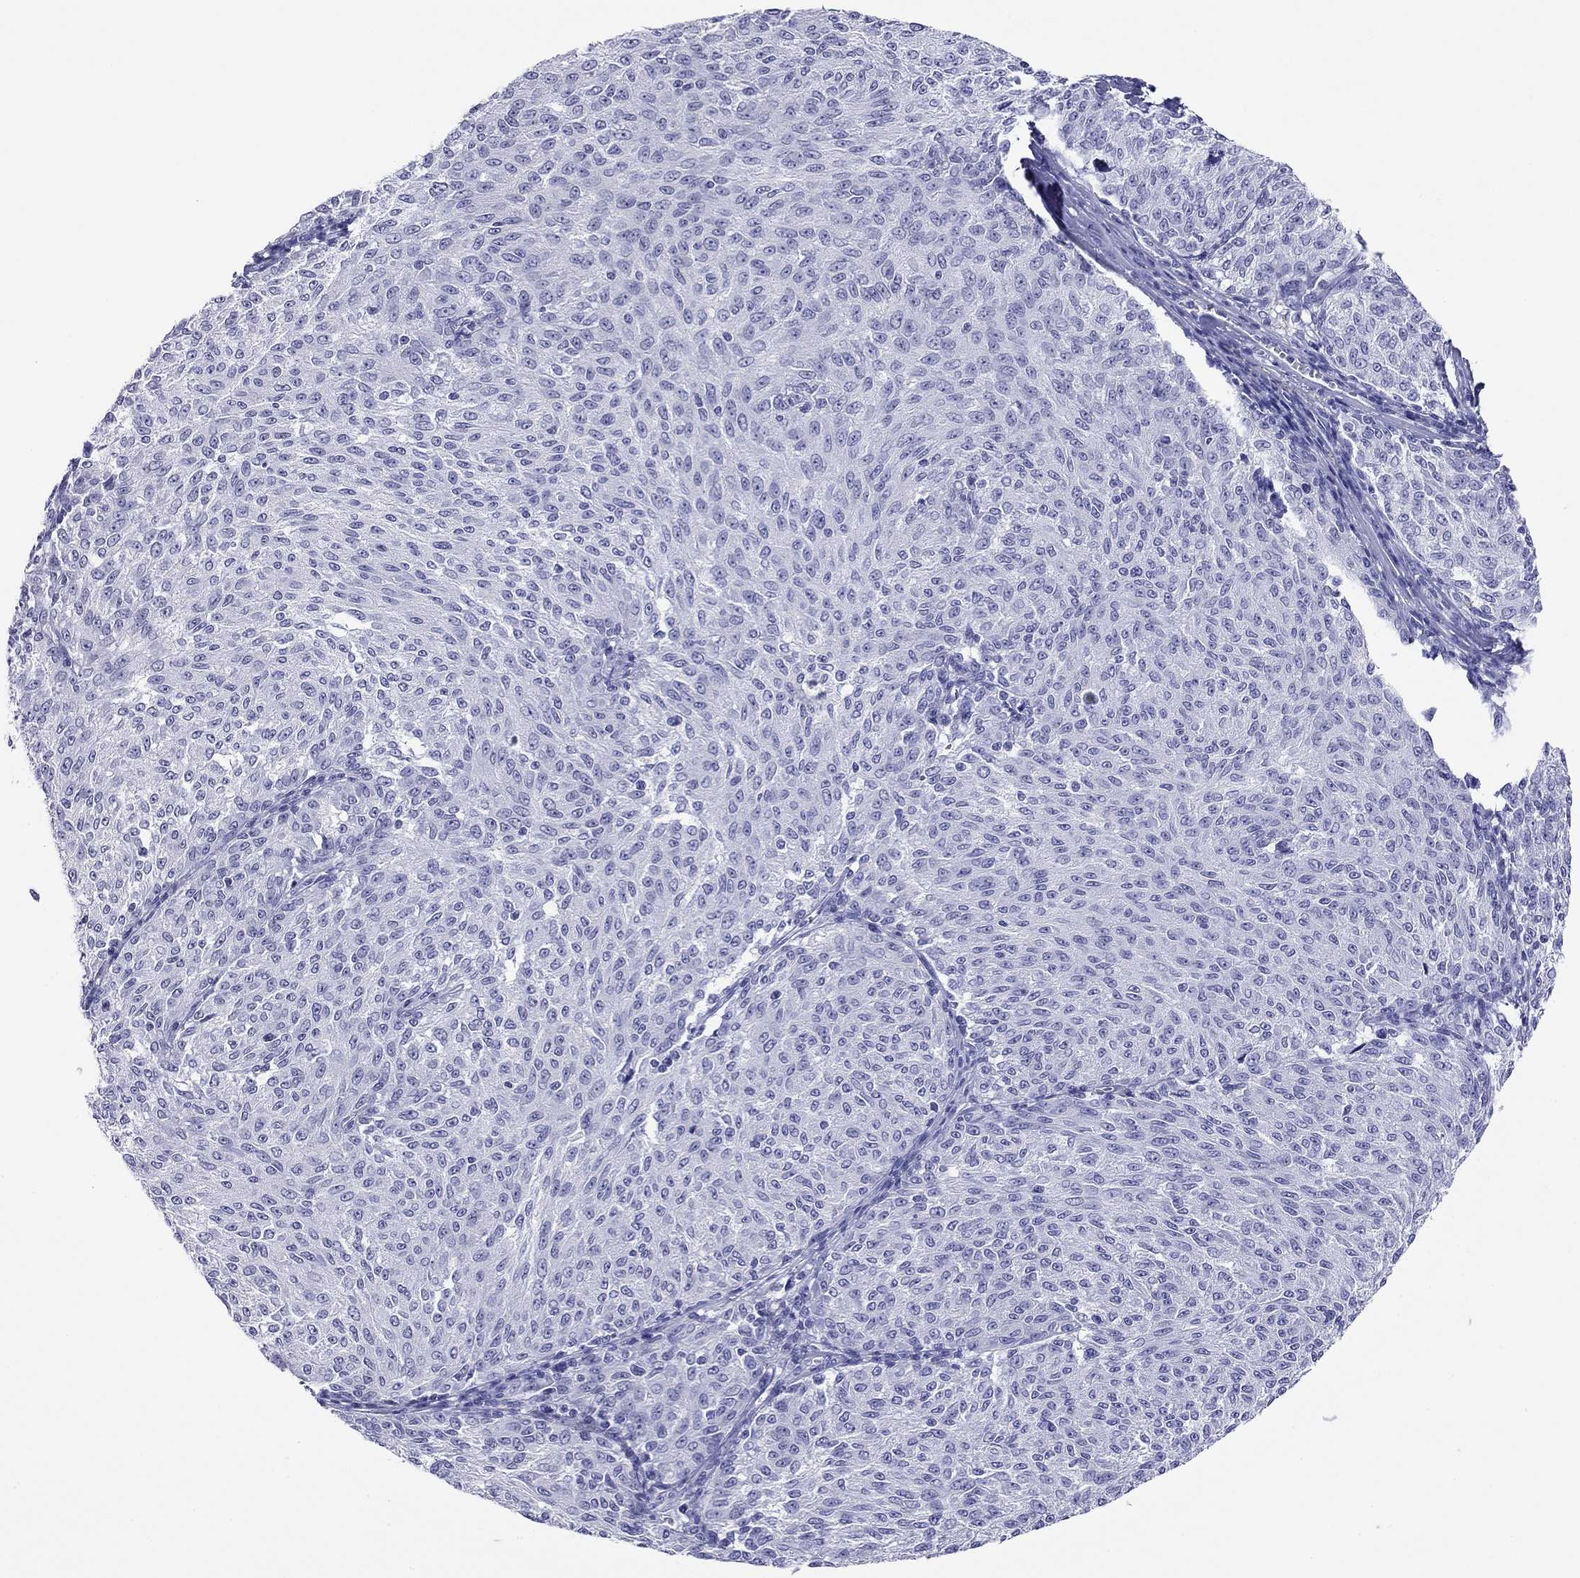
{"staining": {"intensity": "negative", "quantity": "none", "location": "none"}, "tissue": "melanoma", "cell_type": "Tumor cells", "image_type": "cancer", "snomed": [{"axis": "morphology", "description": "Malignant melanoma, NOS"}, {"axis": "topography", "description": "Skin"}], "caption": "An image of human malignant melanoma is negative for staining in tumor cells.", "gene": "MYMX", "patient": {"sex": "female", "age": 72}}